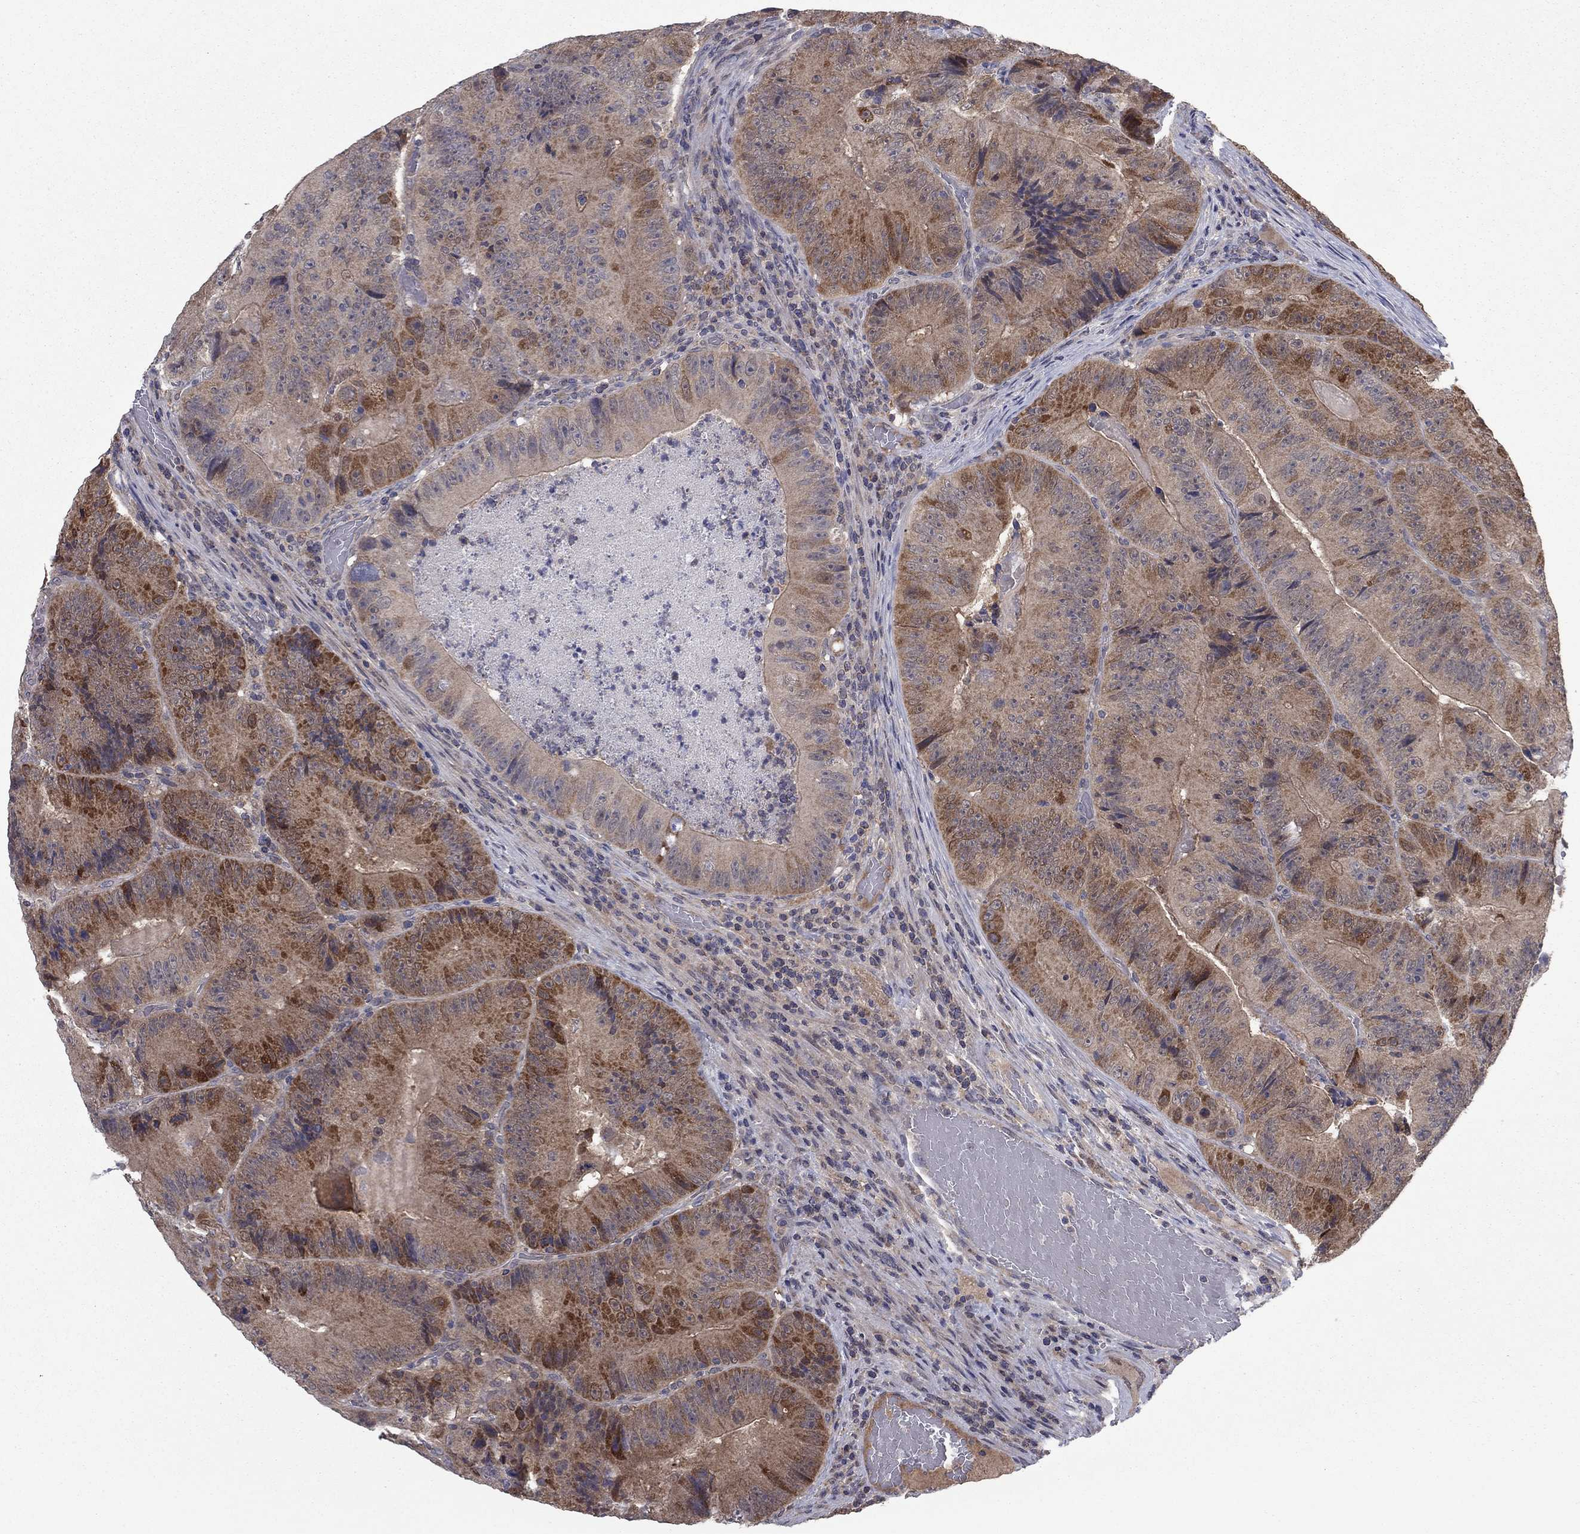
{"staining": {"intensity": "strong", "quantity": "<25%", "location": "cytoplasmic/membranous"}, "tissue": "colorectal cancer", "cell_type": "Tumor cells", "image_type": "cancer", "snomed": [{"axis": "morphology", "description": "Adenocarcinoma, NOS"}, {"axis": "topography", "description": "Colon"}], "caption": "A brown stain highlights strong cytoplasmic/membranous staining of a protein in adenocarcinoma (colorectal) tumor cells. The staining was performed using DAB (3,3'-diaminobenzidine) to visualize the protein expression in brown, while the nuclei were stained in blue with hematoxylin (Magnification: 20x).", "gene": "GRHPR", "patient": {"sex": "female", "age": 86}}